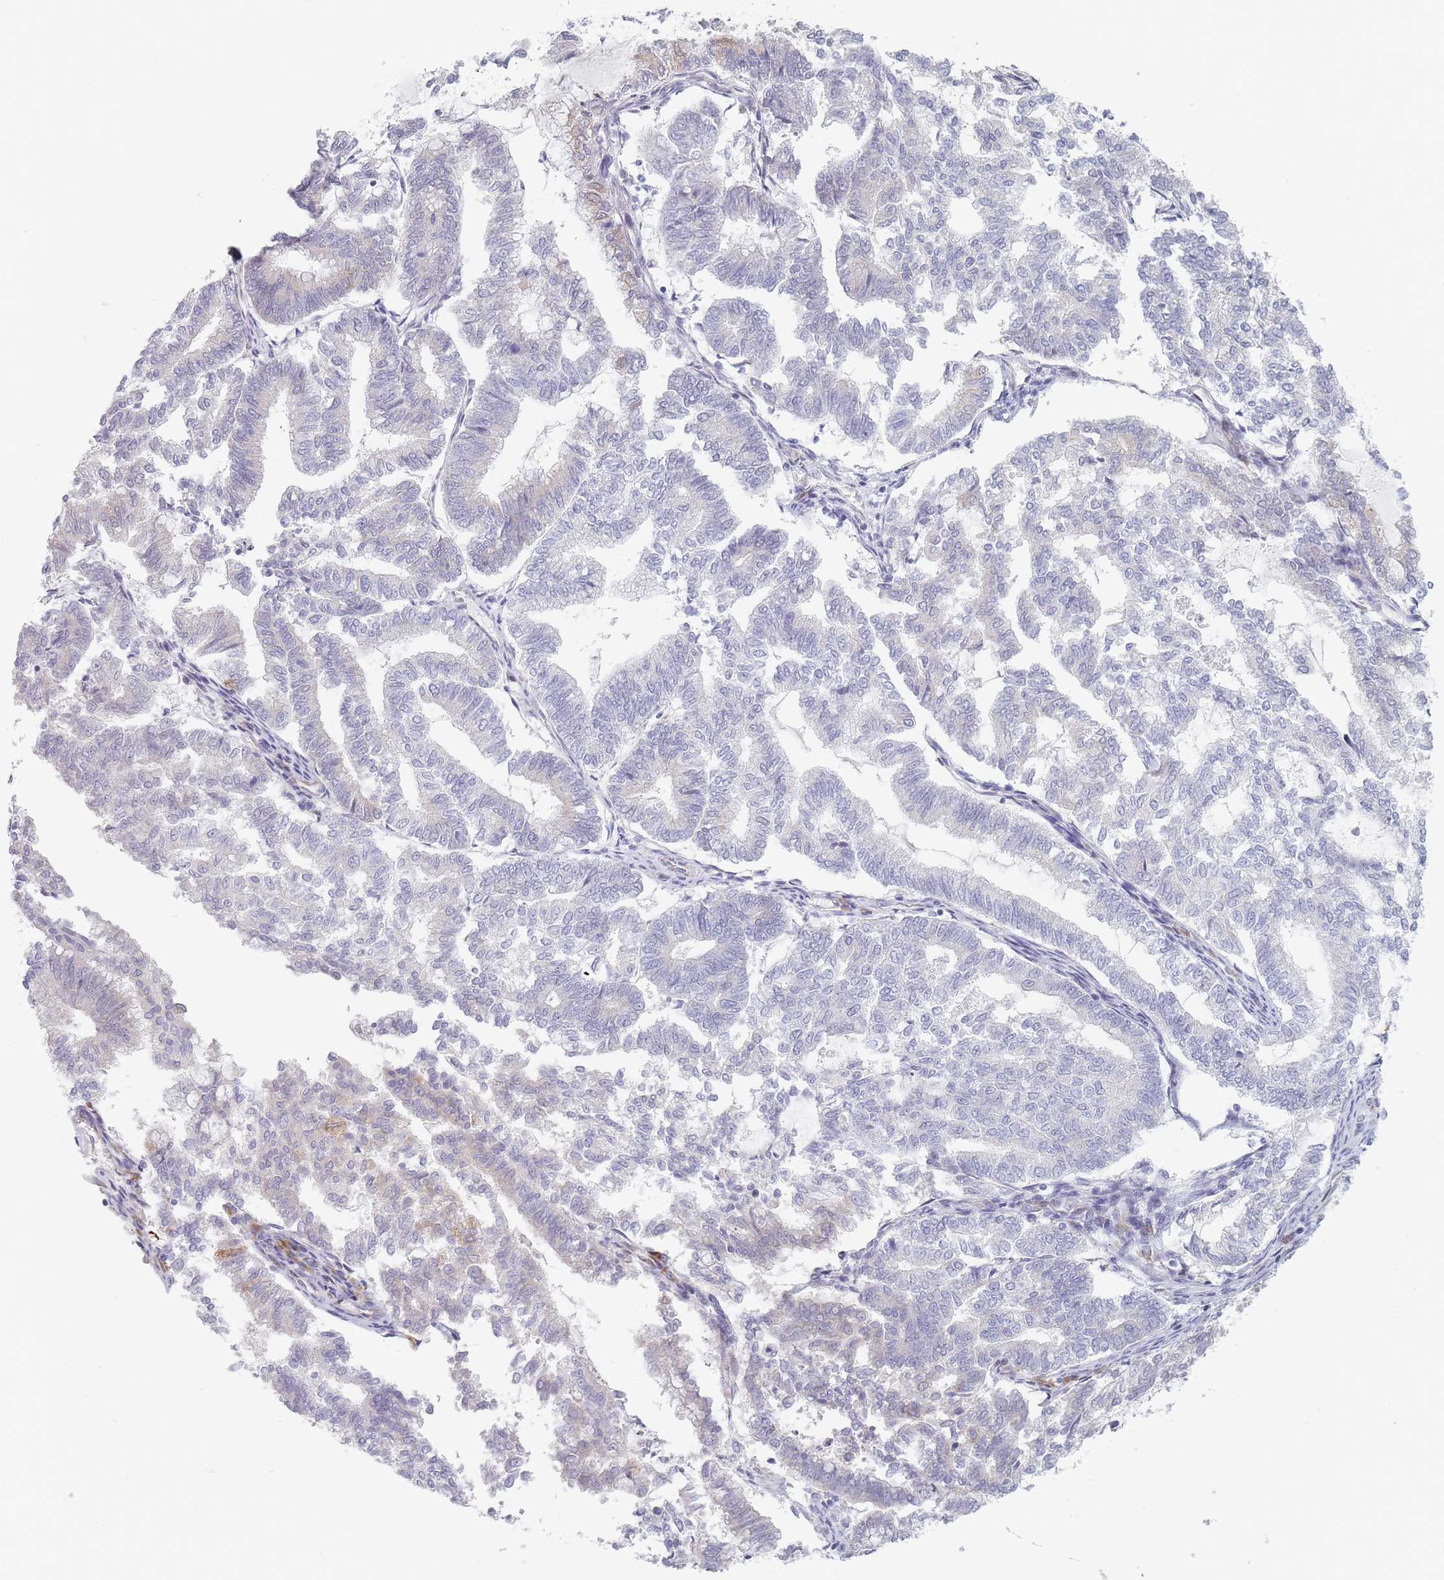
{"staining": {"intensity": "negative", "quantity": "none", "location": "none"}, "tissue": "endometrial cancer", "cell_type": "Tumor cells", "image_type": "cancer", "snomed": [{"axis": "morphology", "description": "Adenocarcinoma, NOS"}, {"axis": "topography", "description": "Endometrium"}], "caption": "High magnification brightfield microscopy of endometrial cancer stained with DAB (3,3'-diaminobenzidine) (brown) and counterstained with hematoxylin (blue): tumor cells show no significant positivity.", "gene": "SPATS1", "patient": {"sex": "female", "age": 79}}